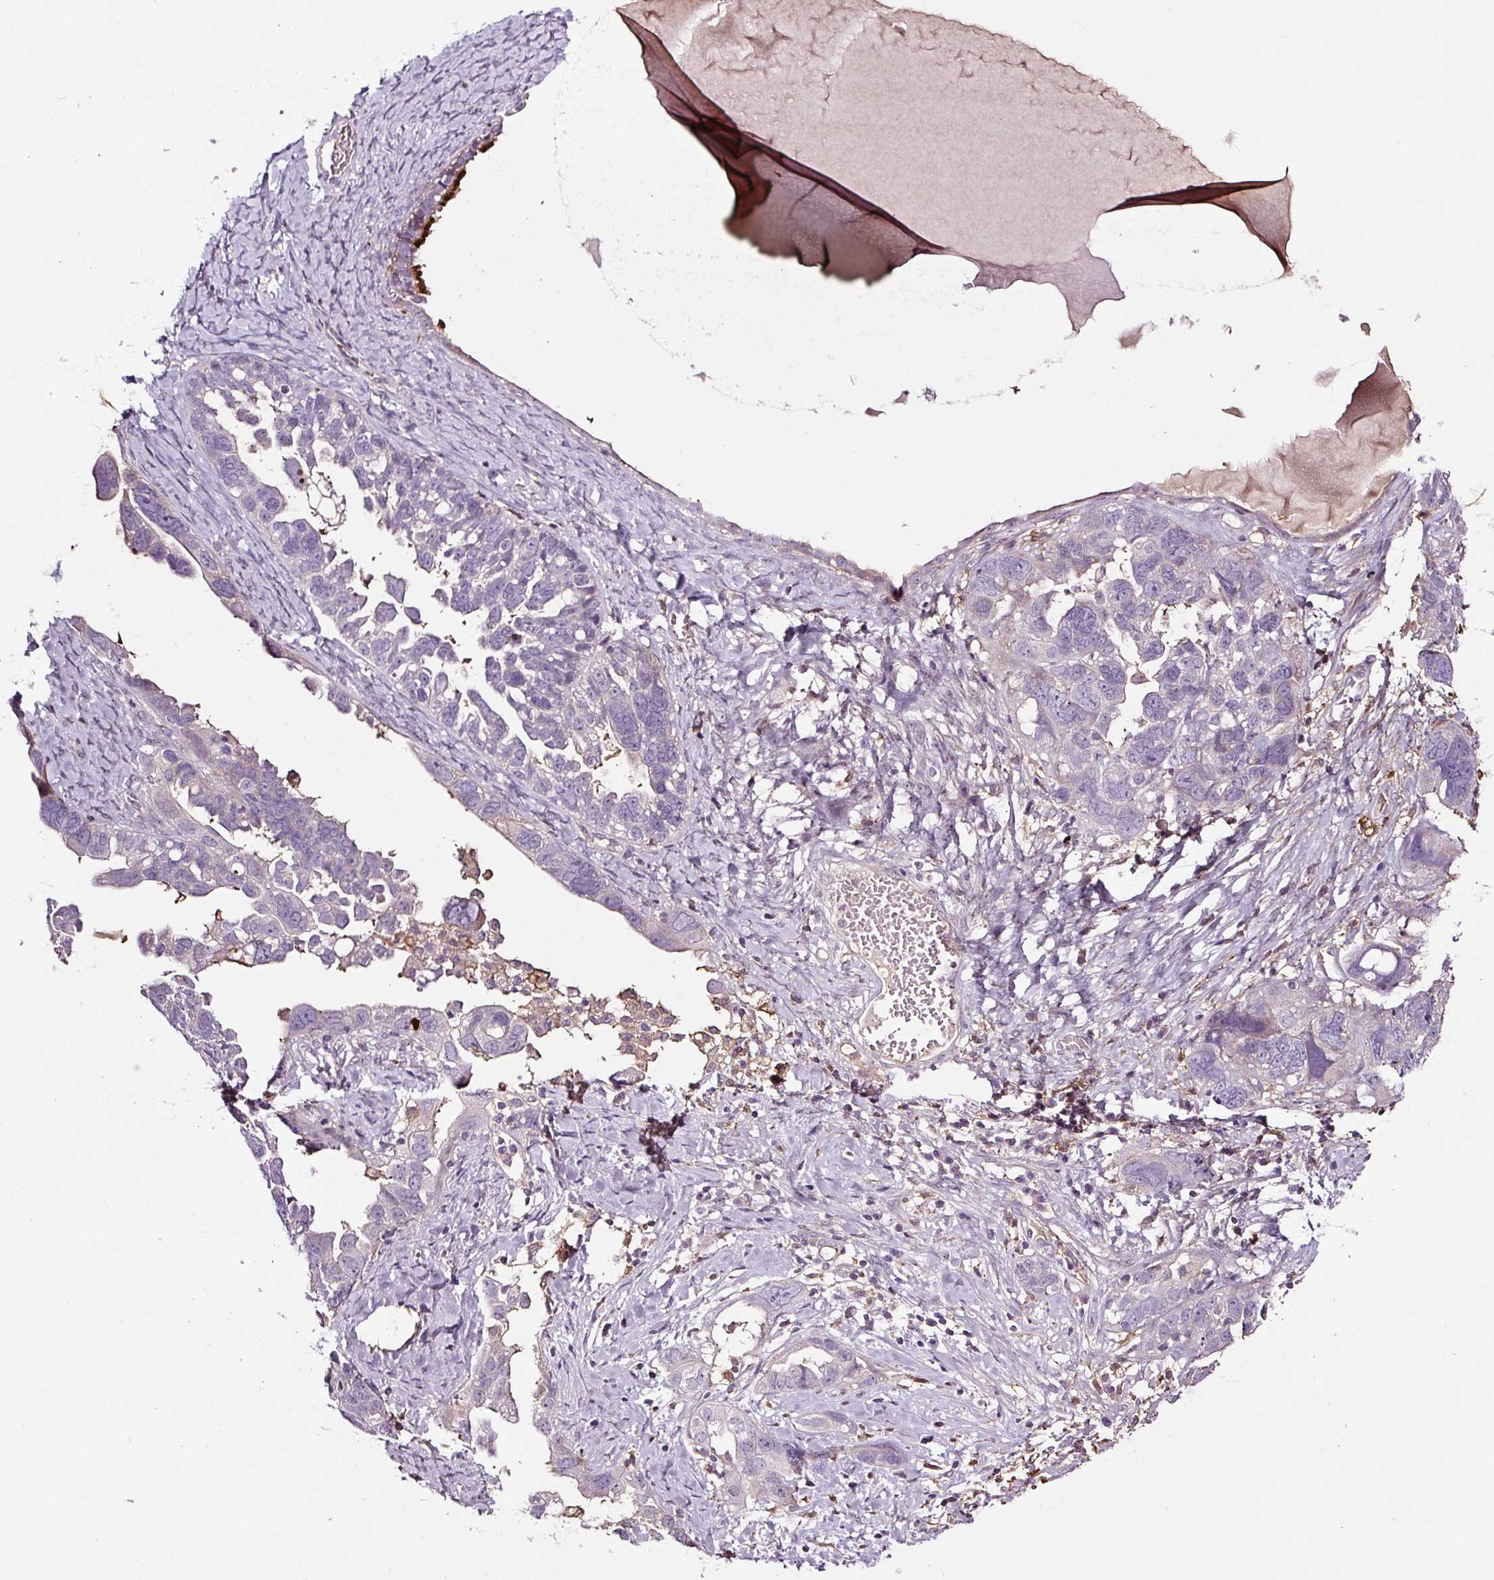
{"staining": {"intensity": "negative", "quantity": "none", "location": "none"}, "tissue": "ovarian cancer", "cell_type": "Tumor cells", "image_type": "cancer", "snomed": [{"axis": "morphology", "description": "Cystadenocarcinoma, serous, NOS"}, {"axis": "topography", "description": "Ovary"}], "caption": "An immunohistochemistry (IHC) image of ovarian cancer (serous cystadenocarcinoma) is shown. There is no staining in tumor cells of ovarian cancer (serous cystadenocarcinoma).", "gene": "LRRC24", "patient": {"sex": "female", "age": 79}}